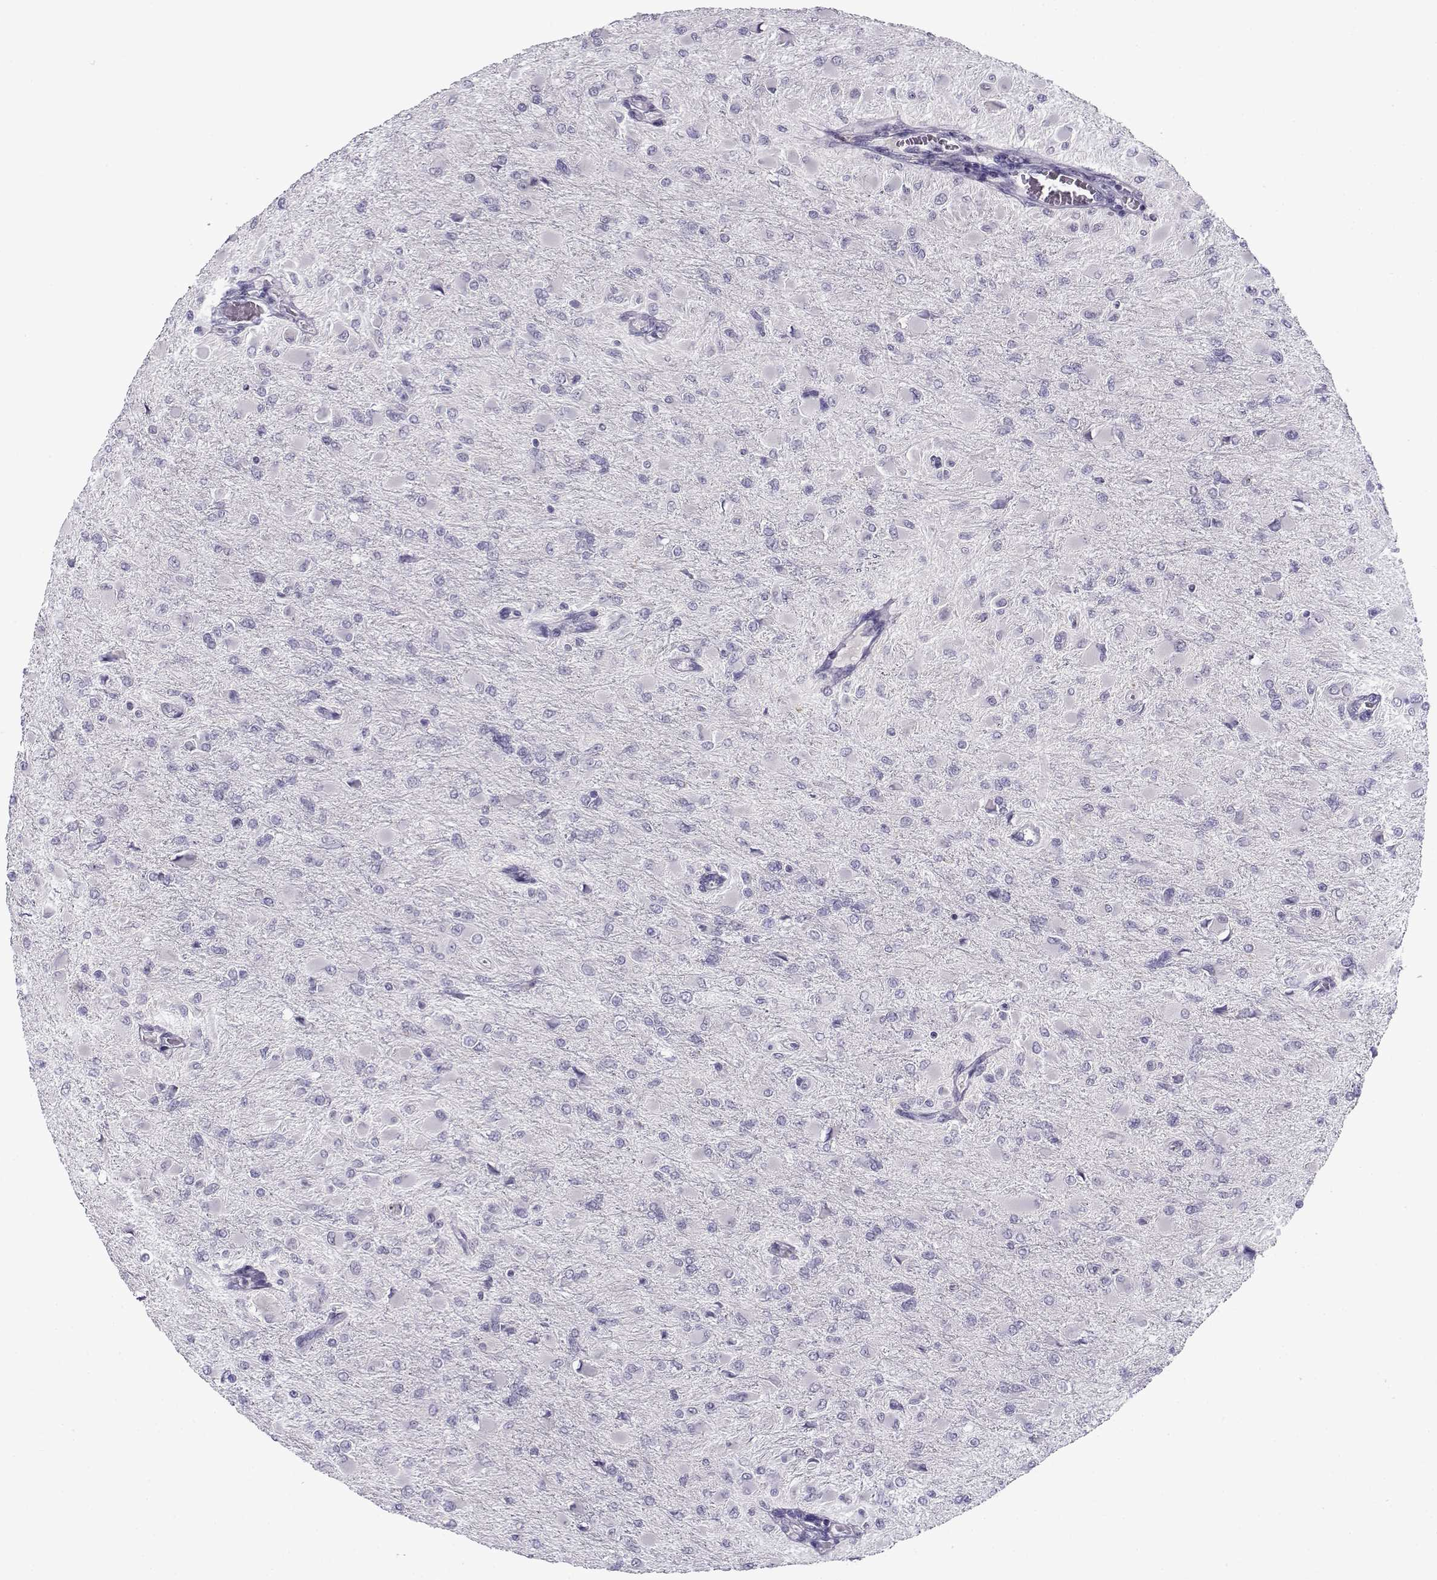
{"staining": {"intensity": "negative", "quantity": "none", "location": "none"}, "tissue": "glioma", "cell_type": "Tumor cells", "image_type": "cancer", "snomed": [{"axis": "morphology", "description": "Glioma, malignant, High grade"}, {"axis": "topography", "description": "Cerebral cortex"}], "caption": "Tumor cells show no significant staining in glioma.", "gene": "FAM166A", "patient": {"sex": "female", "age": 36}}